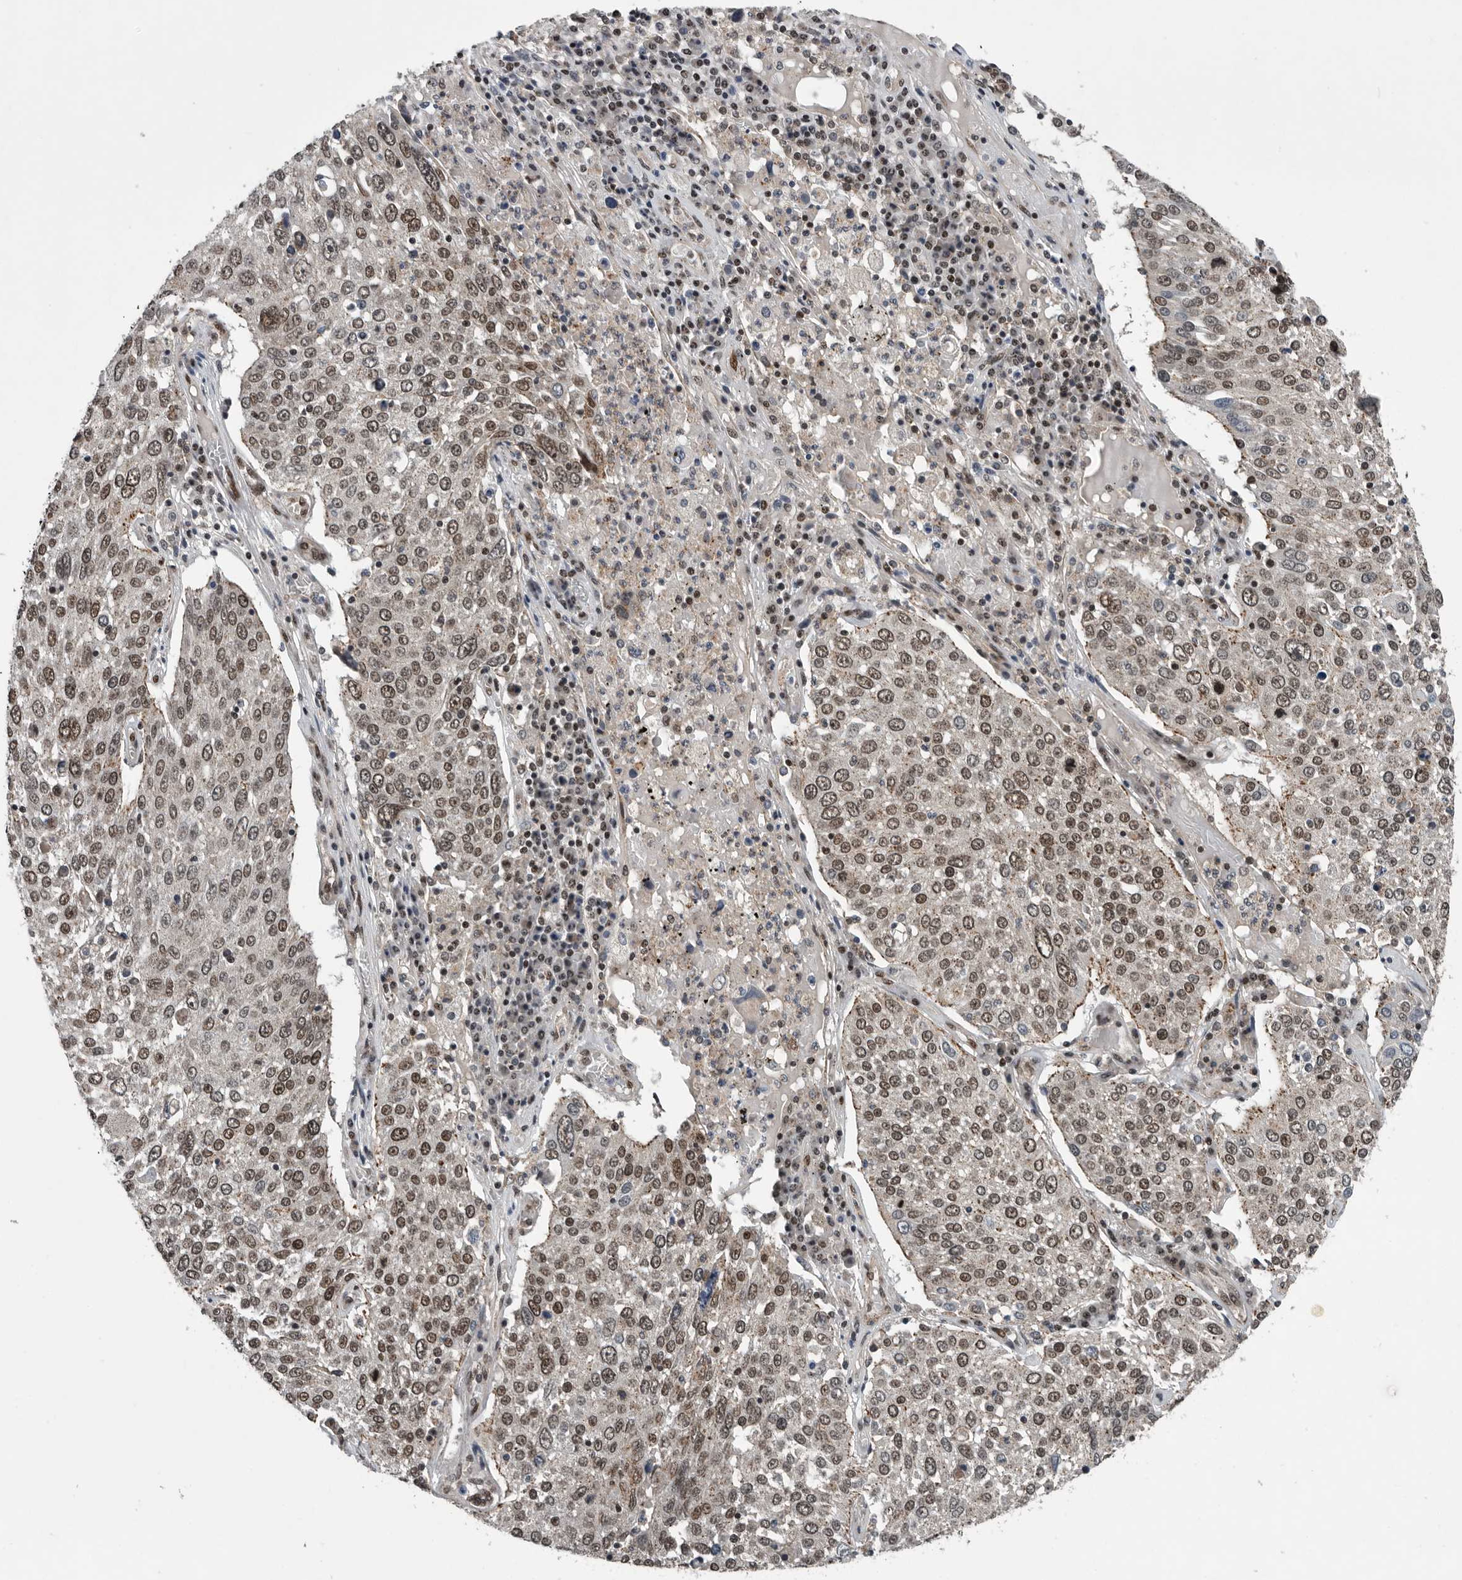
{"staining": {"intensity": "moderate", "quantity": "25%-75%", "location": "nuclear"}, "tissue": "lung cancer", "cell_type": "Tumor cells", "image_type": "cancer", "snomed": [{"axis": "morphology", "description": "Squamous cell carcinoma, NOS"}, {"axis": "topography", "description": "Lung"}], "caption": "The photomicrograph displays immunohistochemical staining of lung squamous cell carcinoma. There is moderate nuclear positivity is appreciated in about 25%-75% of tumor cells.", "gene": "SENP7", "patient": {"sex": "male", "age": 65}}